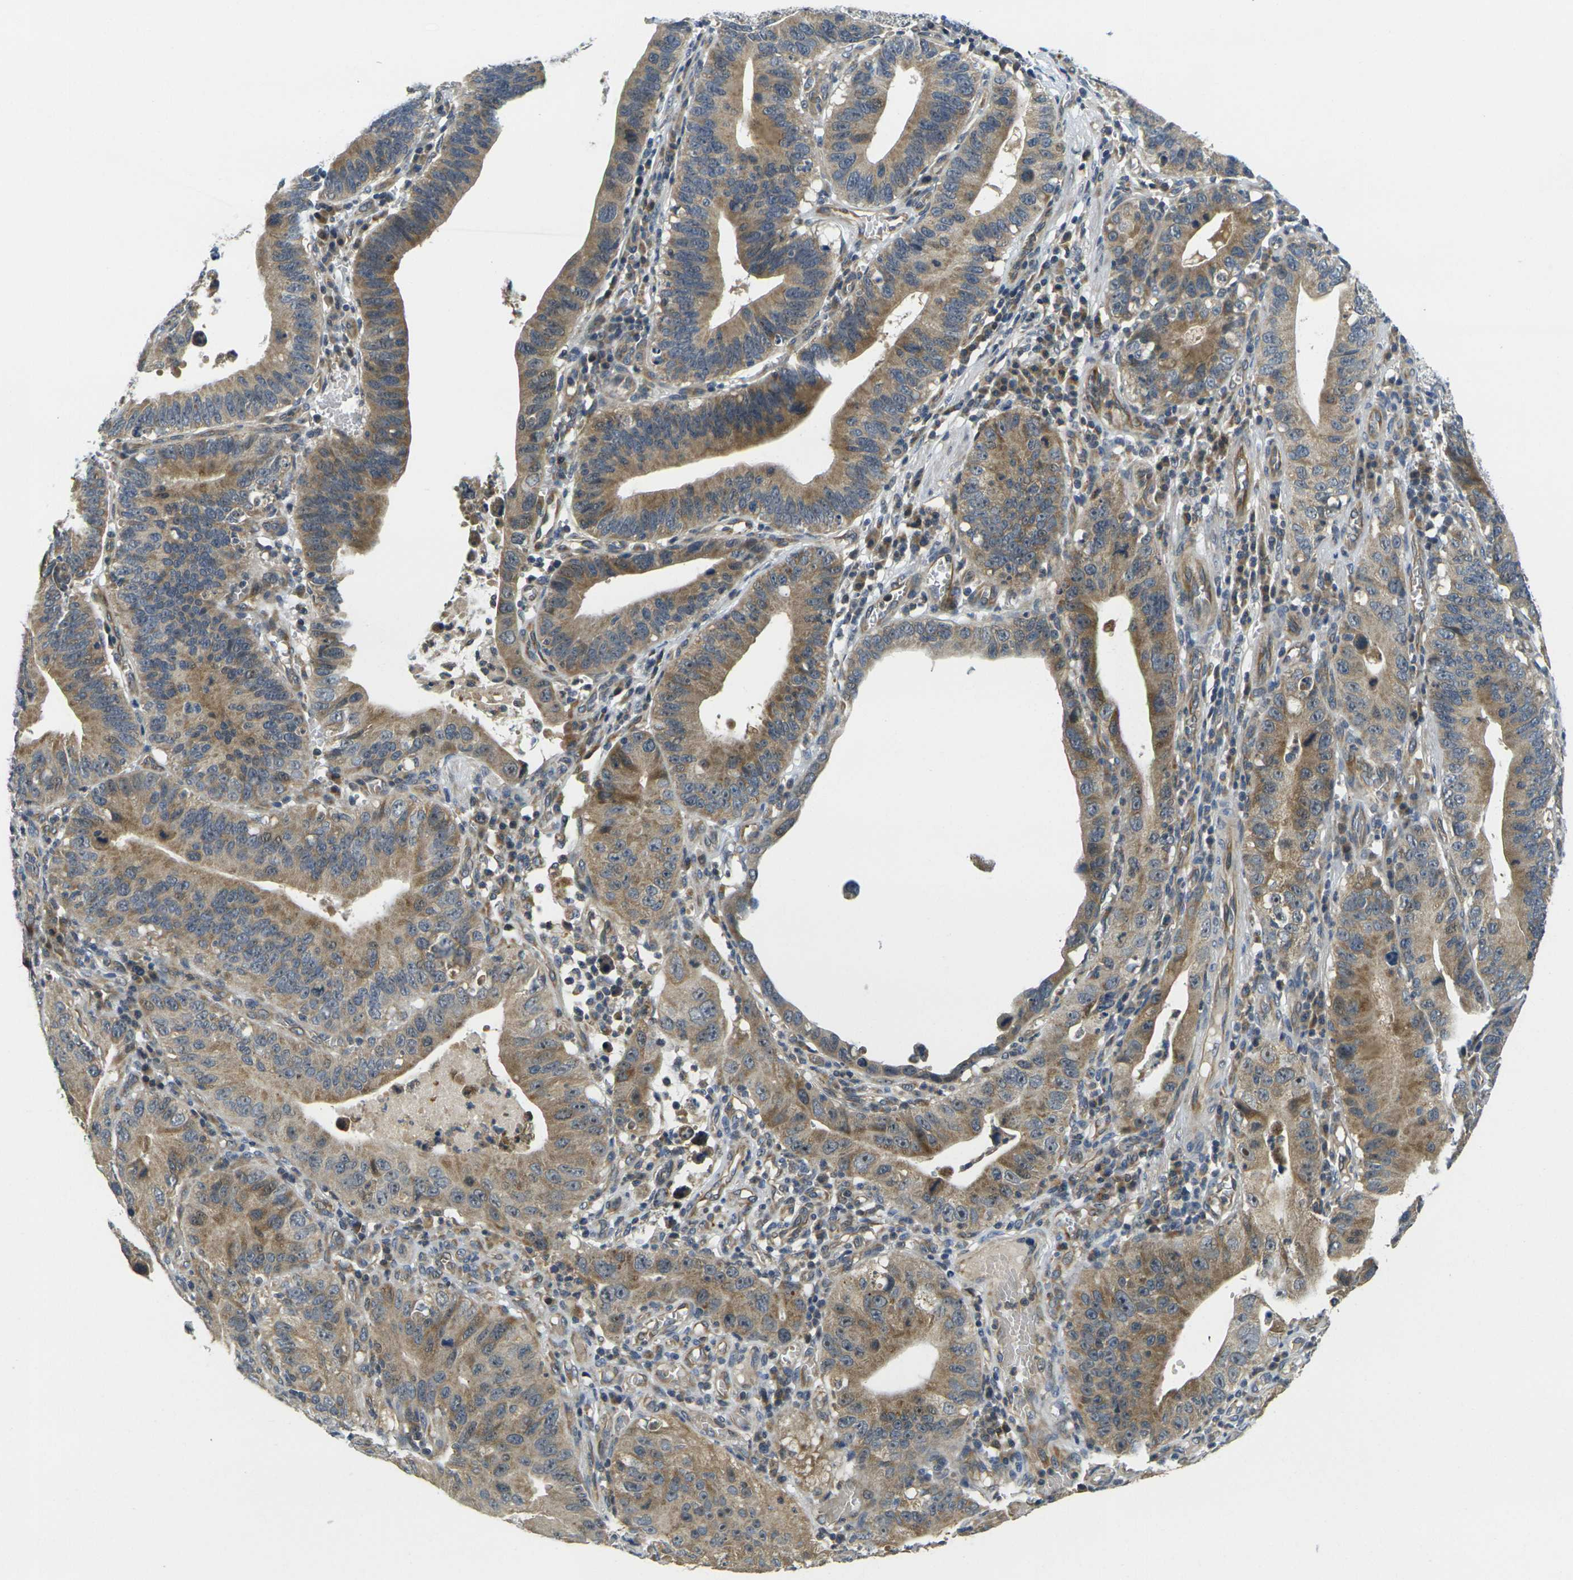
{"staining": {"intensity": "moderate", "quantity": ">75%", "location": "cytoplasmic/membranous"}, "tissue": "stomach cancer", "cell_type": "Tumor cells", "image_type": "cancer", "snomed": [{"axis": "morphology", "description": "Adenocarcinoma, NOS"}, {"axis": "topography", "description": "Stomach"}, {"axis": "topography", "description": "Gastric cardia"}], "caption": "Human stomach adenocarcinoma stained for a protein (brown) displays moderate cytoplasmic/membranous positive staining in about >75% of tumor cells.", "gene": "MINAR2", "patient": {"sex": "male", "age": 59}}